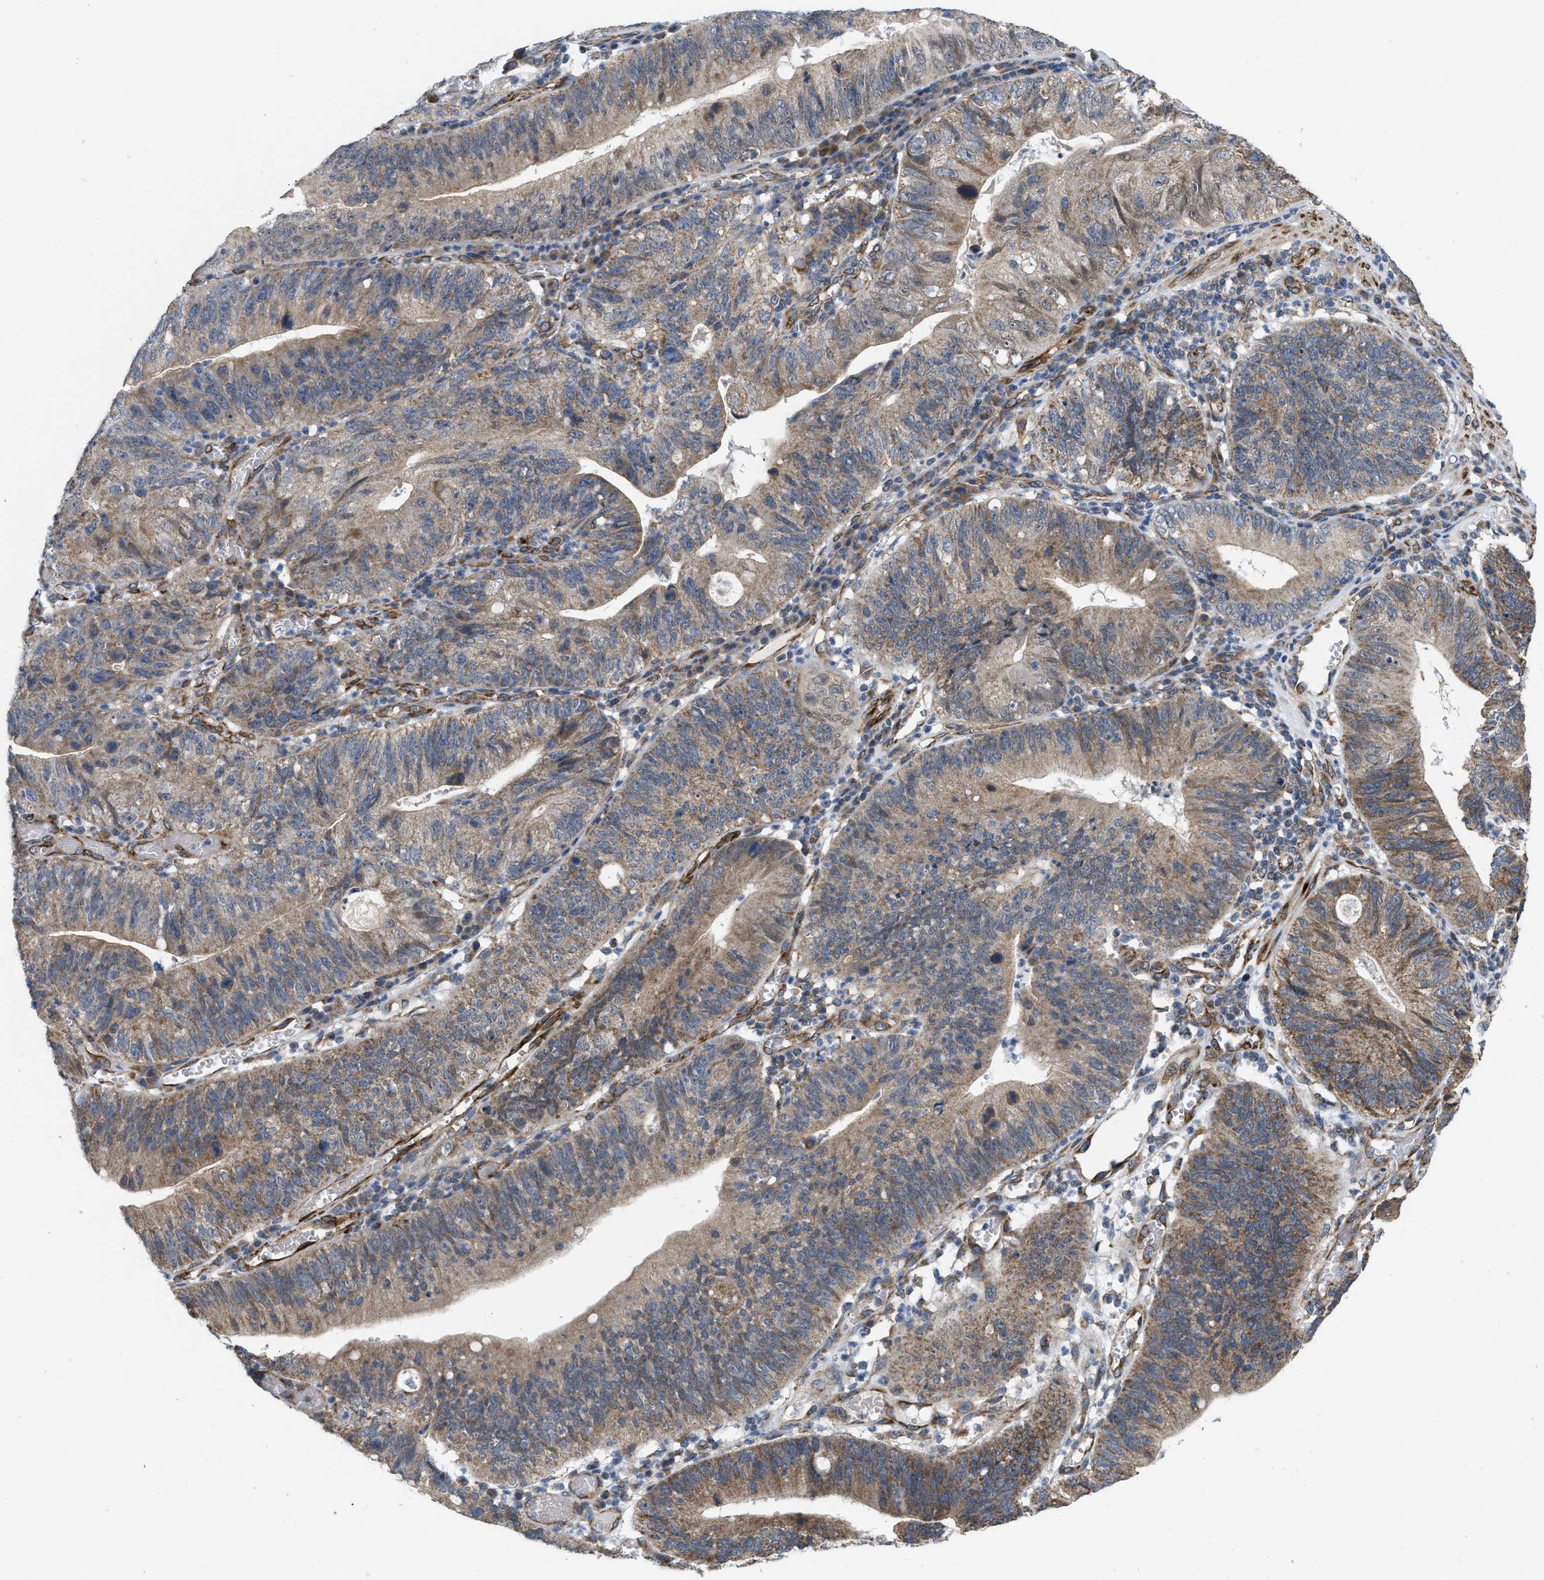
{"staining": {"intensity": "moderate", "quantity": ">75%", "location": "cytoplasmic/membranous"}, "tissue": "stomach cancer", "cell_type": "Tumor cells", "image_type": "cancer", "snomed": [{"axis": "morphology", "description": "Adenocarcinoma, NOS"}, {"axis": "topography", "description": "Stomach"}], "caption": "Stomach adenocarcinoma was stained to show a protein in brown. There is medium levels of moderate cytoplasmic/membranous positivity in approximately >75% of tumor cells. The protein is stained brown, and the nuclei are stained in blue (DAB (3,3'-diaminobenzidine) IHC with brightfield microscopy, high magnification).", "gene": "EOGT", "patient": {"sex": "male", "age": 59}}